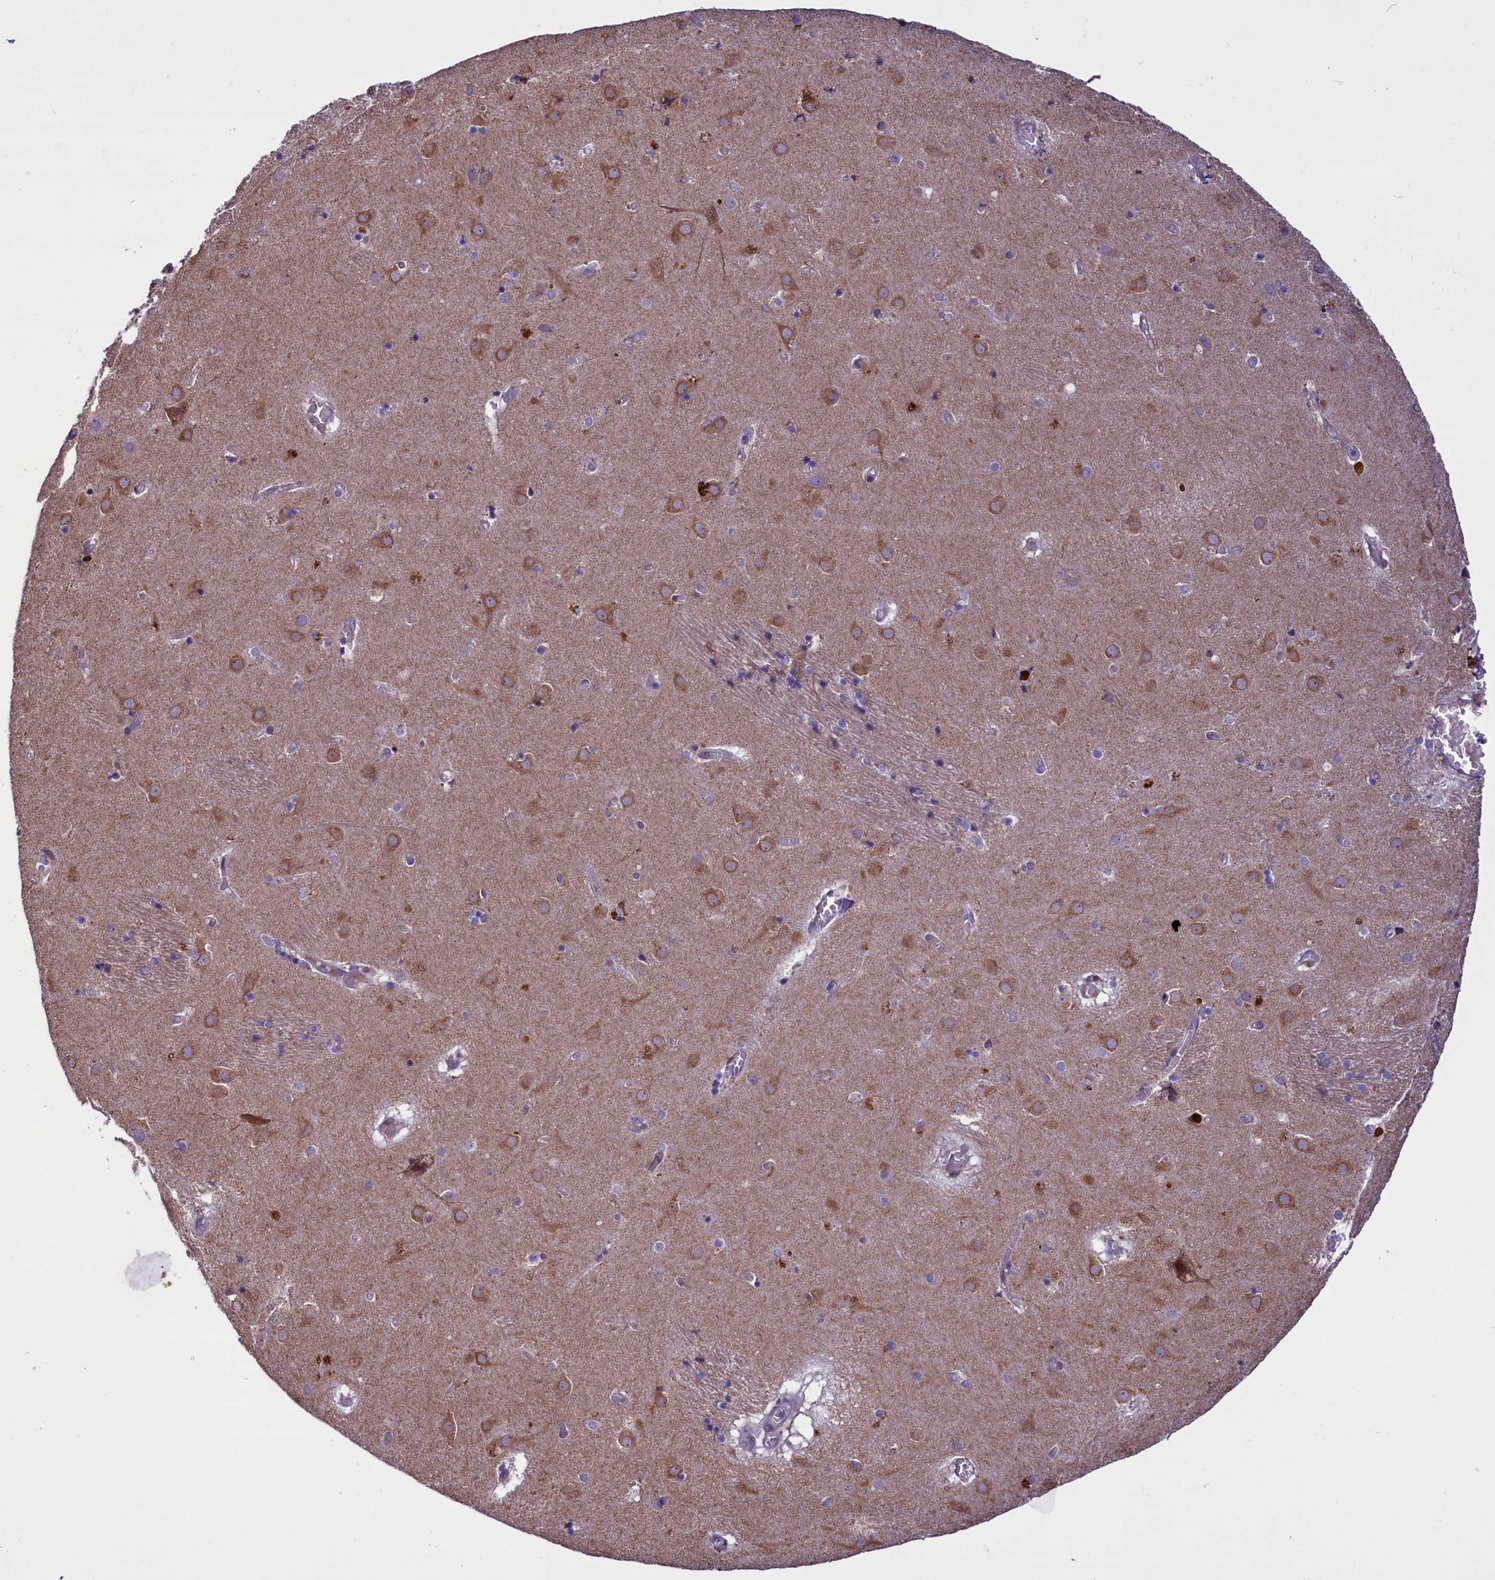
{"staining": {"intensity": "negative", "quantity": "none", "location": "none"}, "tissue": "caudate", "cell_type": "Glial cells", "image_type": "normal", "snomed": [{"axis": "morphology", "description": "Normal tissue, NOS"}, {"axis": "topography", "description": "Lateral ventricle wall"}], "caption": "An IHC photomicrograph of normal caudate is shown. There is no staining in glial cells of caudate.", "gene": "MIEF2", "patient": {"sex": "male", "age": 70}}